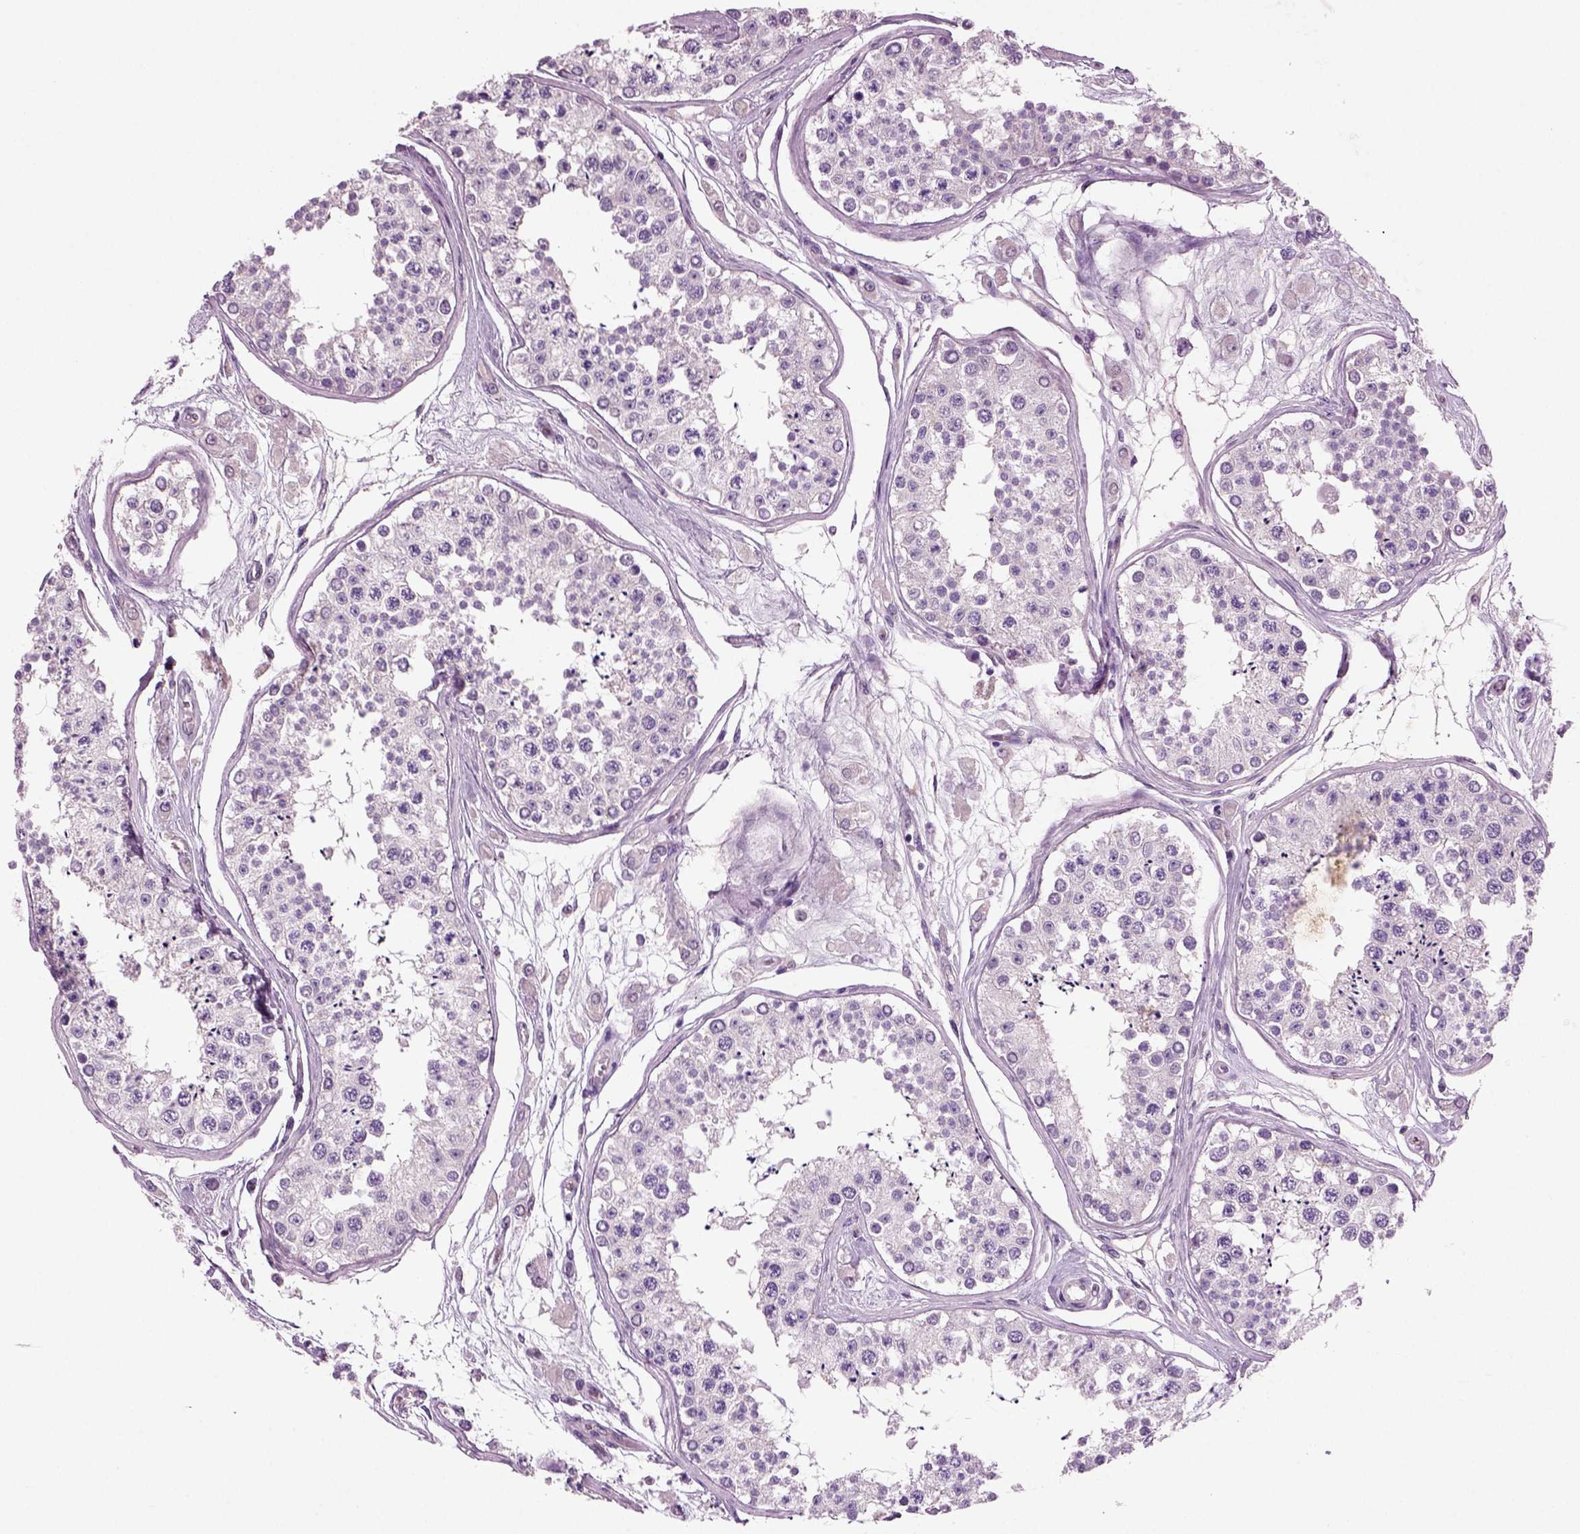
{"staining": {"intensity": "negative", "quantity": "none", "location": "none"}, "tissue": "testis", "cell_type": "Cells in seminiferous ducts", "image_type": "normal", "snomed": [{"axis": "morphology", "description": "Normal tissue, NOS"}, {"axis": "topography", "description": "Testis"}], "caption": "A high-resolution image shows IHC staining of normal testis, which shows no significant staining in cells in seminiferous ducts. (Brightfield microscopy of DAB (3,3'-diaminobenzidine) IHC at high magnification).", "gene": "COL9A2", "patient": {"sex": "male", "age": 25}}